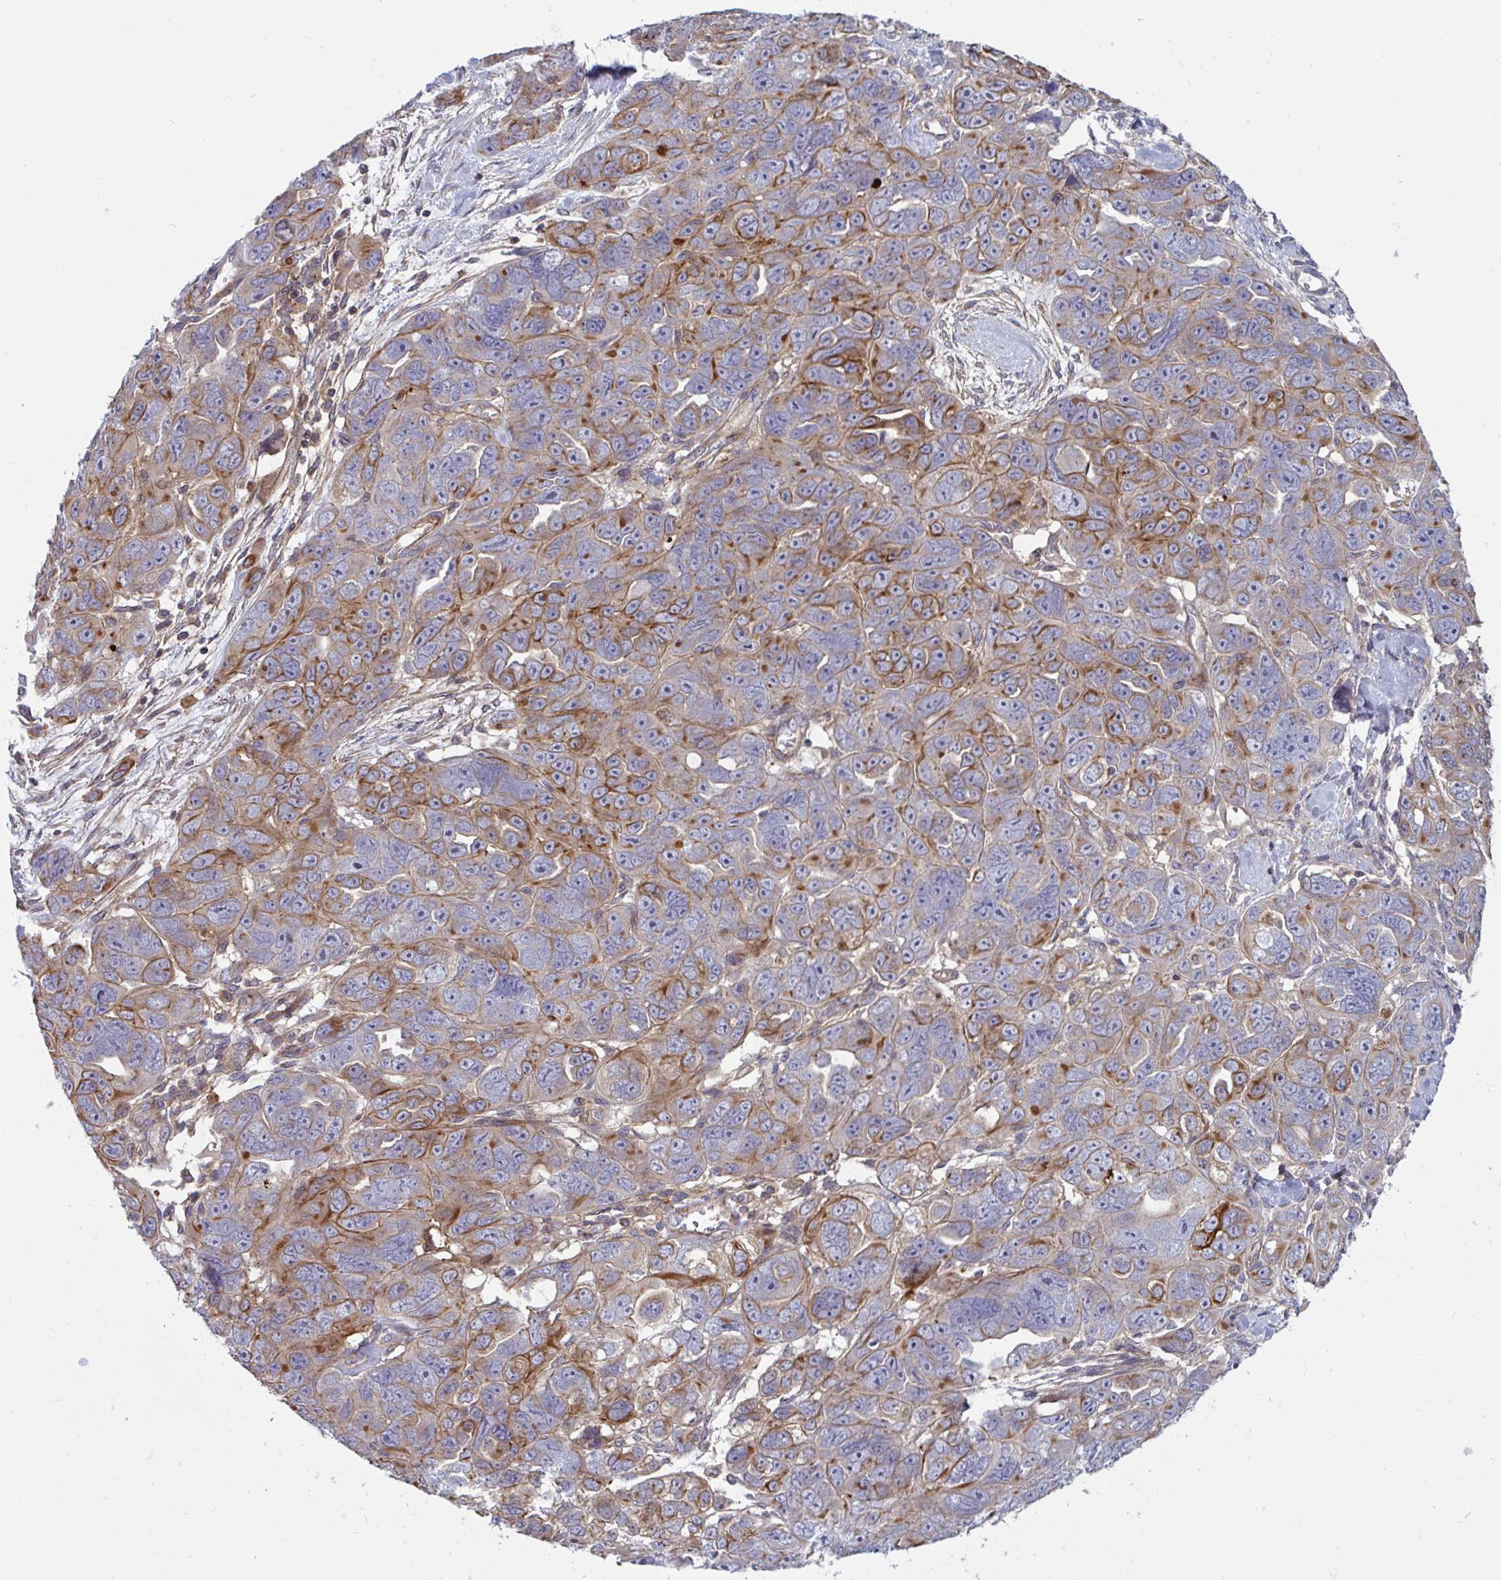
{"staining": {"intensity": "moderate", "quantity": "25%-75%", "location": "cytoplasmic/membranous"}, "tissue": "ovarian cancer", "cell_type": "Tumor cells", "image_type": "cancer", "snomed": [{"axis": "morphology", "description": "Cystadenocarcinoma, serous, NOS"}, {"axis": "topography", "description": "Ovary"}], "caption": "This is a histology image of immunohistochemistry (IHC) staining of ovarian cancer, which shows moderate staining in the cytoplasmic/membranous of tumor cells.", "gene": "TANK", "patient": {"sex": "female", "age": 63}}